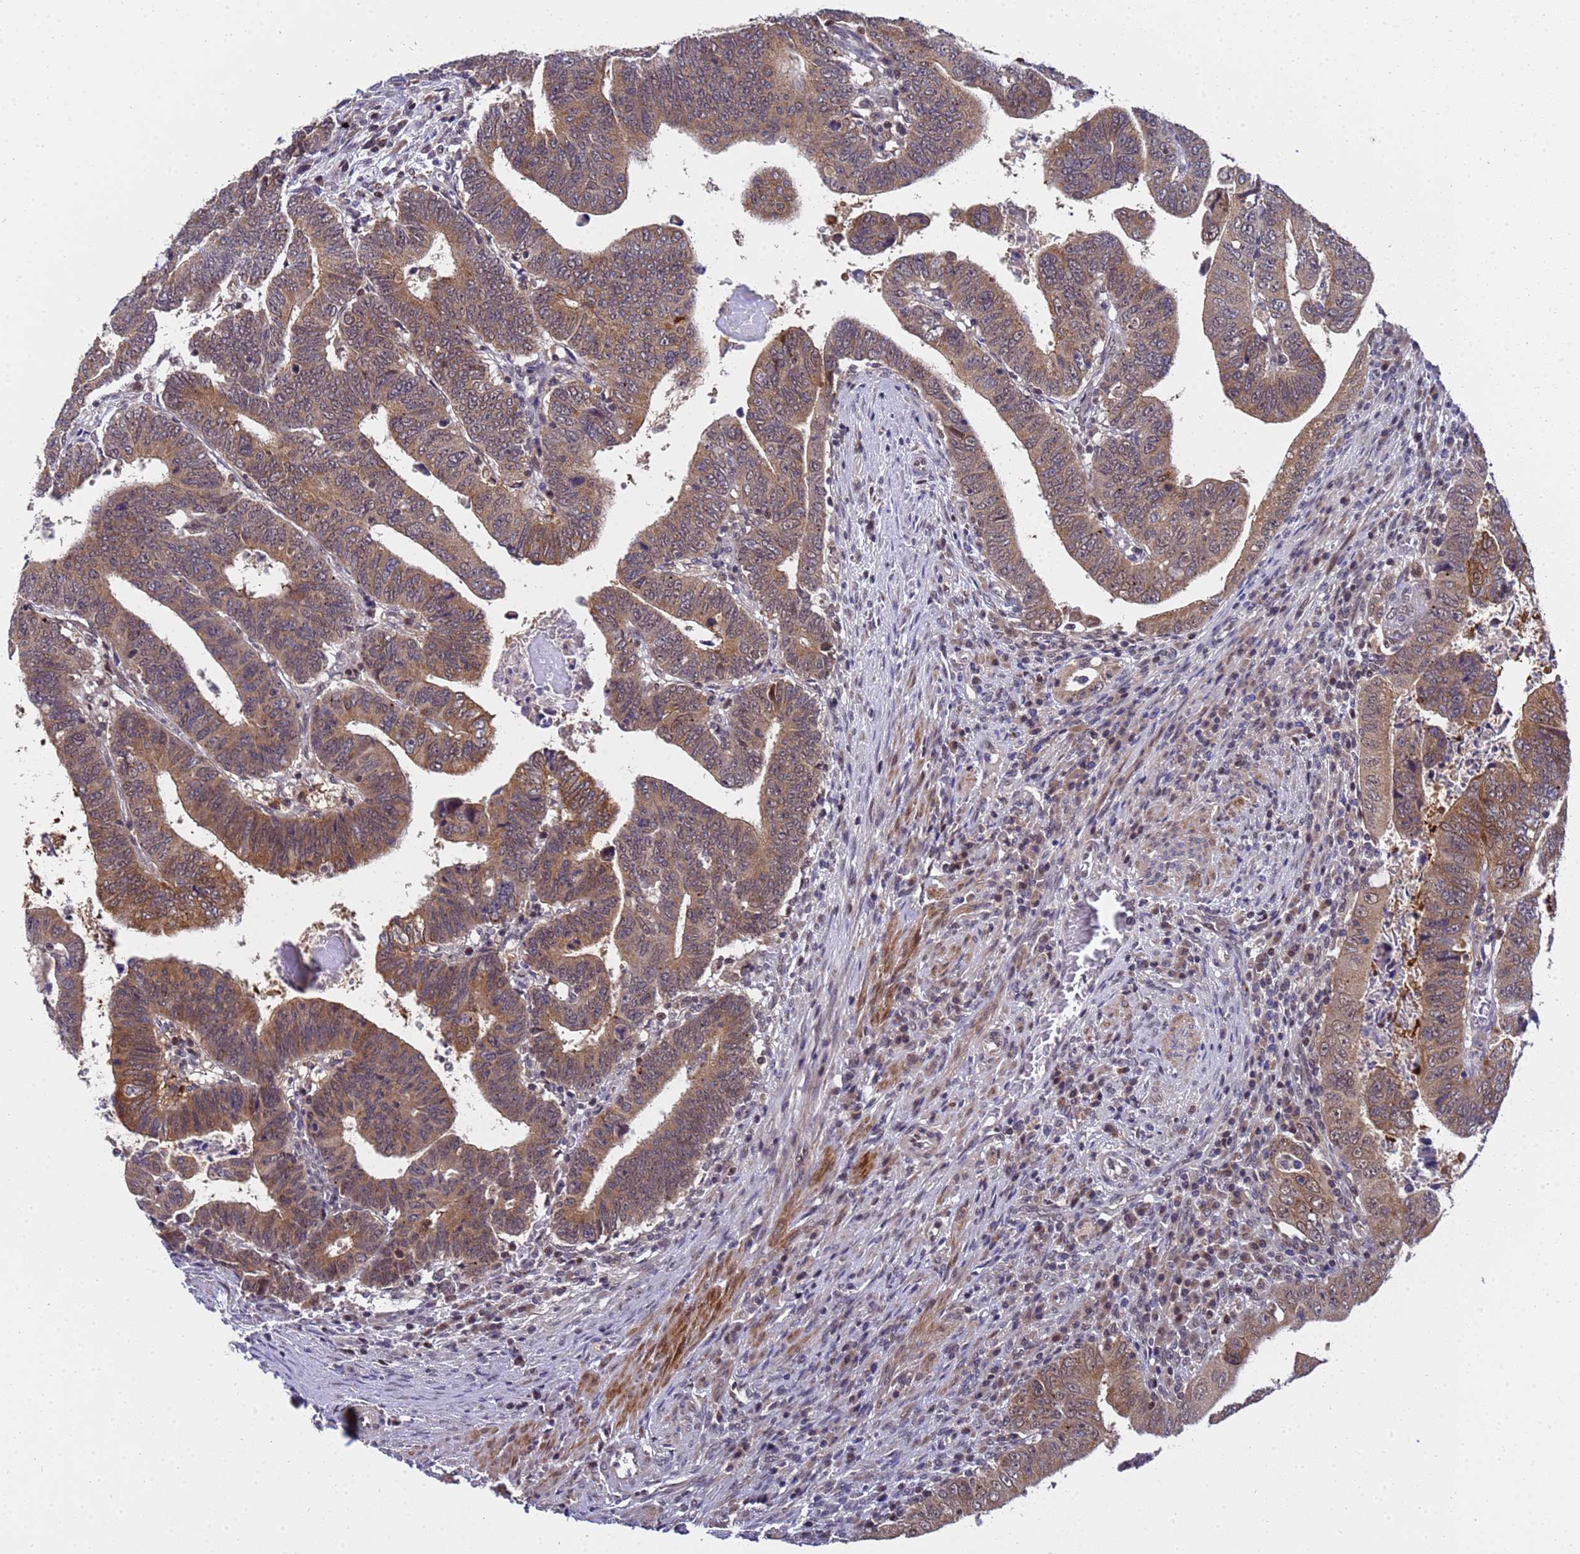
{"staining": {"intensity": "moderate", "quantity": ">75%", "location": "cytoplasmic/membranous,nuclear"}, "tissue": "colorectal cancer", "cell_type": "Tumor cells", "image_type": "cancer", "snomed": [{"axis": "morphology", "description": "Normal tissue, NOS"}, {"axis": "morphology", "description": "Adenocarcinoma, NOS"}, {"axis": "topography", "description": "Rectum"}], "caption": "Colorectal adenocarcinoma tissue reveals moderate cytoplasmic/membranous and nuclear expression in approximately >75% of tumor cells The staining is performed using DAB brown chromogen to label protein expression. The nuclei are counter-stained blue using hematoxylin.", "gene": "ANAPC13", "patient": {"sex": "female", "age": 65}}